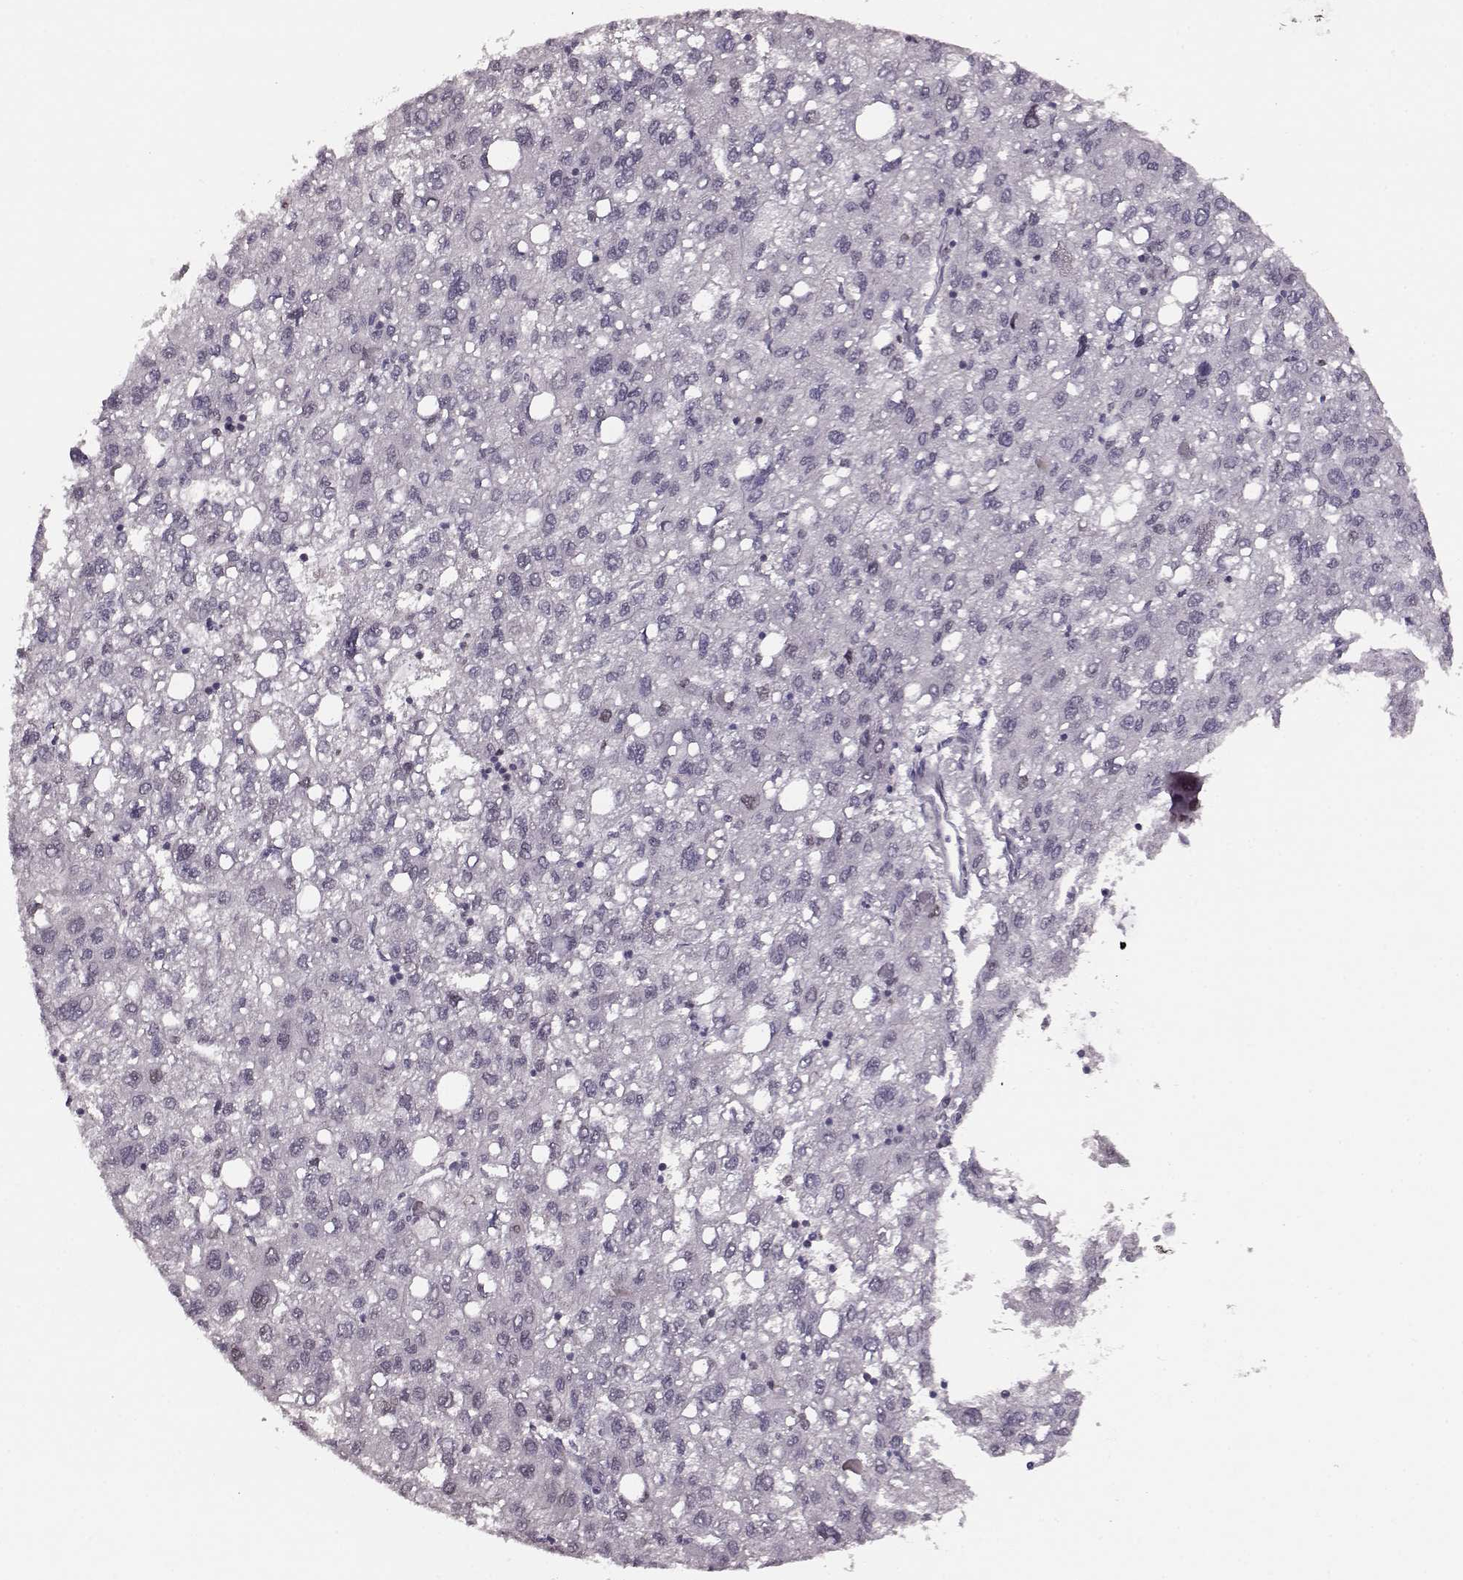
{"staining": {"intensity": "weak", "quantity": "<25%", "location": "nuclear"}, "tissue": "liver cancer", "cell_type": "Tumor cells", "image_type": "cancer", "snomed": [{"axis": "morphology", "description": "Carcinoma, Hepatocellular, NOS"}, {"axis": "topography", "description": "Liver"}], "caption": "A histopathology image of human liver cancer is negative for staining in tumor cells. Brightfield microscopy of immunohistochemistry (IHC) stained with DAB (3,3'-diaminobenzidine) (brown) and hematoxylin (blue), captured at high magnification.", "gene": "KLF6", "patient": {"sex": "female", "age": 82}}